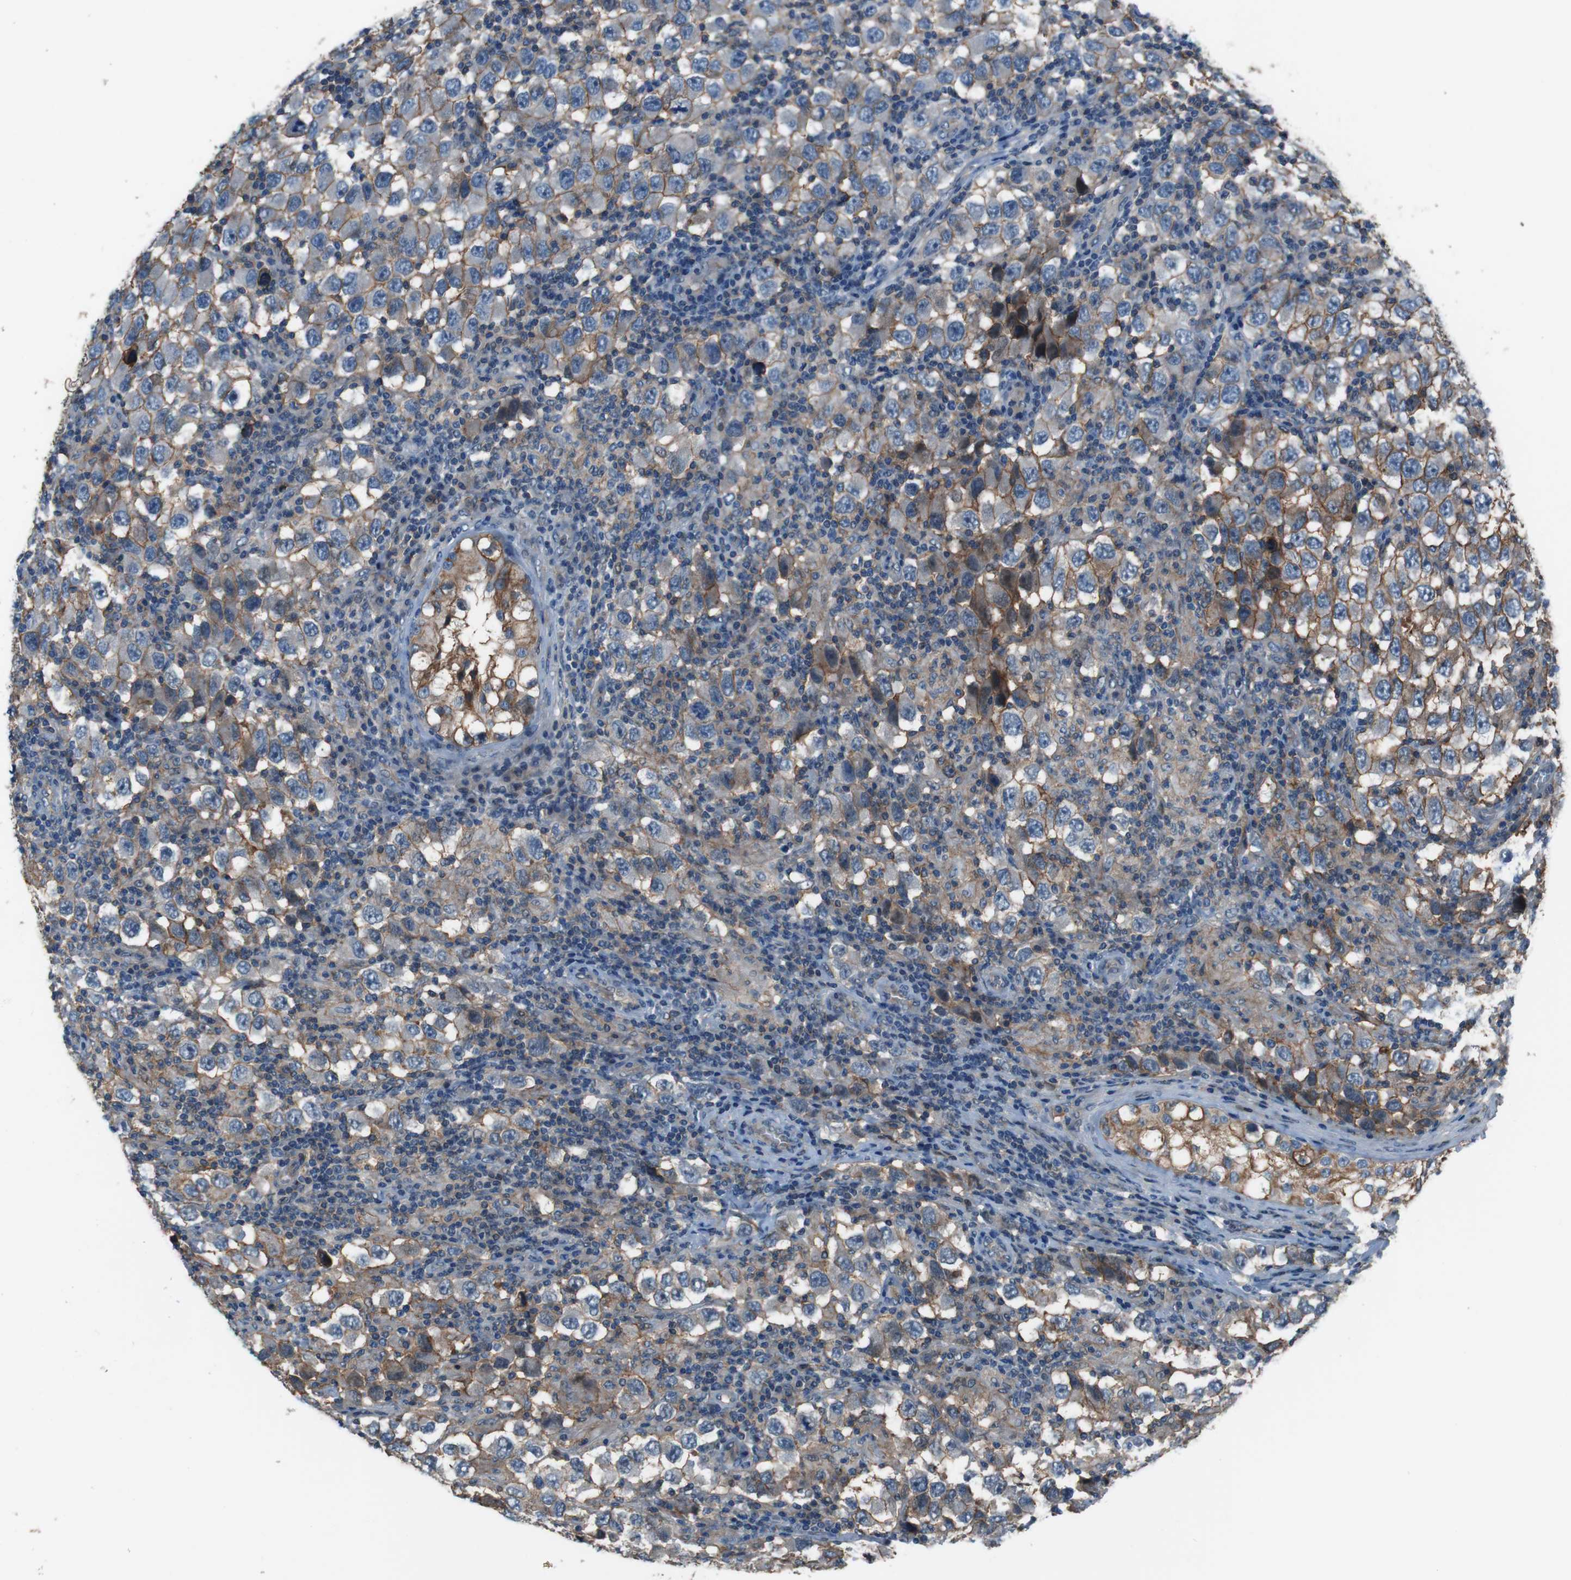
{"staining": {"intensity": "moderate", "quantity": ">75%", "location": "cytoplasmic/membranous"}, "tissue": "testis cancer", "cell_type": "Tumor cells", "image_type": "cancer", "snomed": [{"axis": "morphology", "description": "Carcinoma, Embryonal, NOS"}, {"axis": "topography", "description": "Testis"}], "caption": "There is medium levels of moderate cytoplasmic/membranous expression in tumor cells of testis cancer (embryonal carcinoma), as demonstrated by immunohistochemical staining (brown color).", "gene": "ATP2B1", "patient": {"sex": "male", "age": 21}}